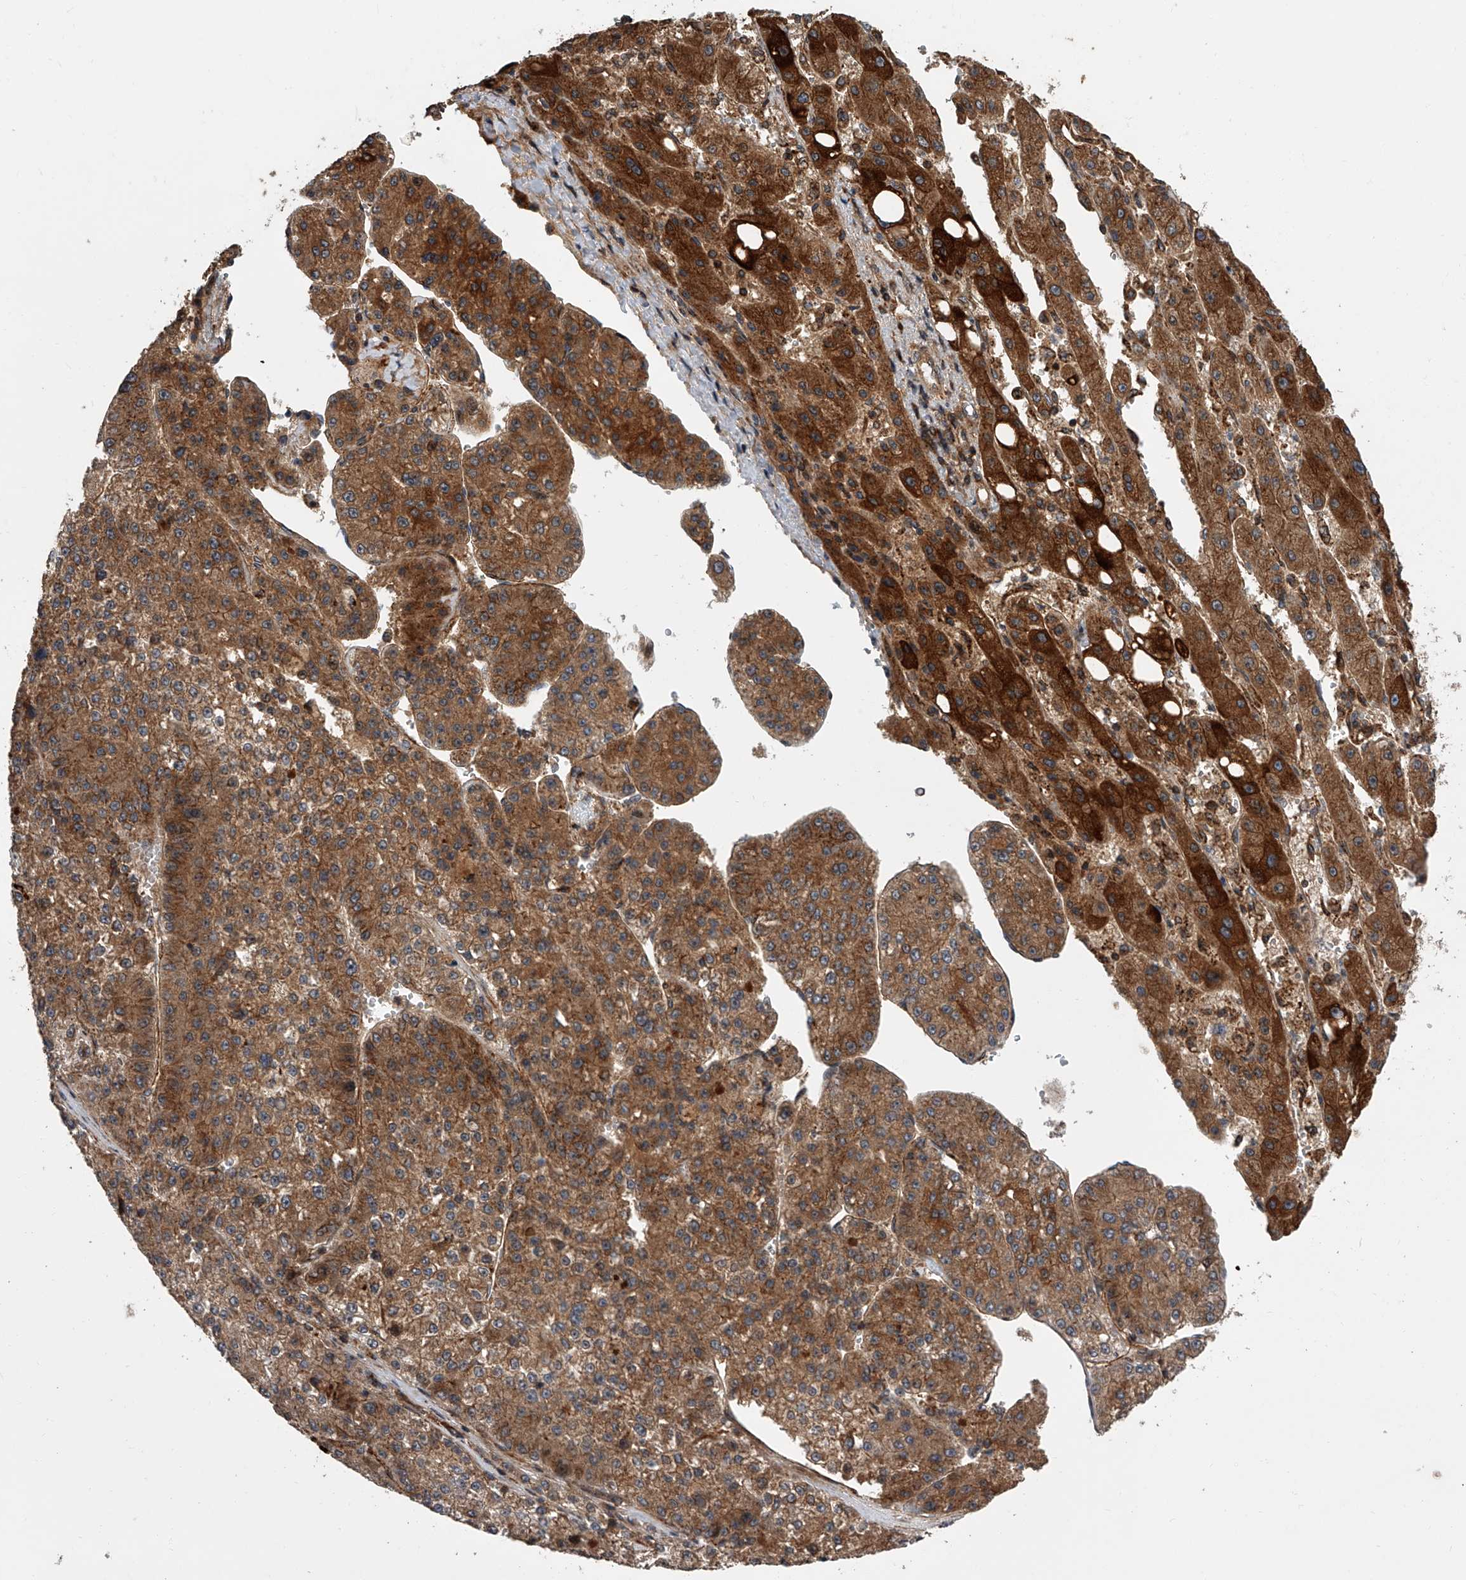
{"staining": {"intensity": "moderate", "quantity": ">75%", "location": "cytoplasmic/membranous"}, "tissue": "liver cancer", "cell_type": "Tumor cells", "image_type": "cancer", "snomed": [{"axis": "morphology", "description": "Carcinoma, Hepatocellular, NOS"}, {"axis": "topography", "description": "Liver"}], "caption": "An image of human liver cancer (hepatocellular carcinoma) stained for a protein shows moderate cytoplasmic/membranous brown staining in tumor cells.", "gene": "USP47", "patient": {"sex": "female", "age": 73}}